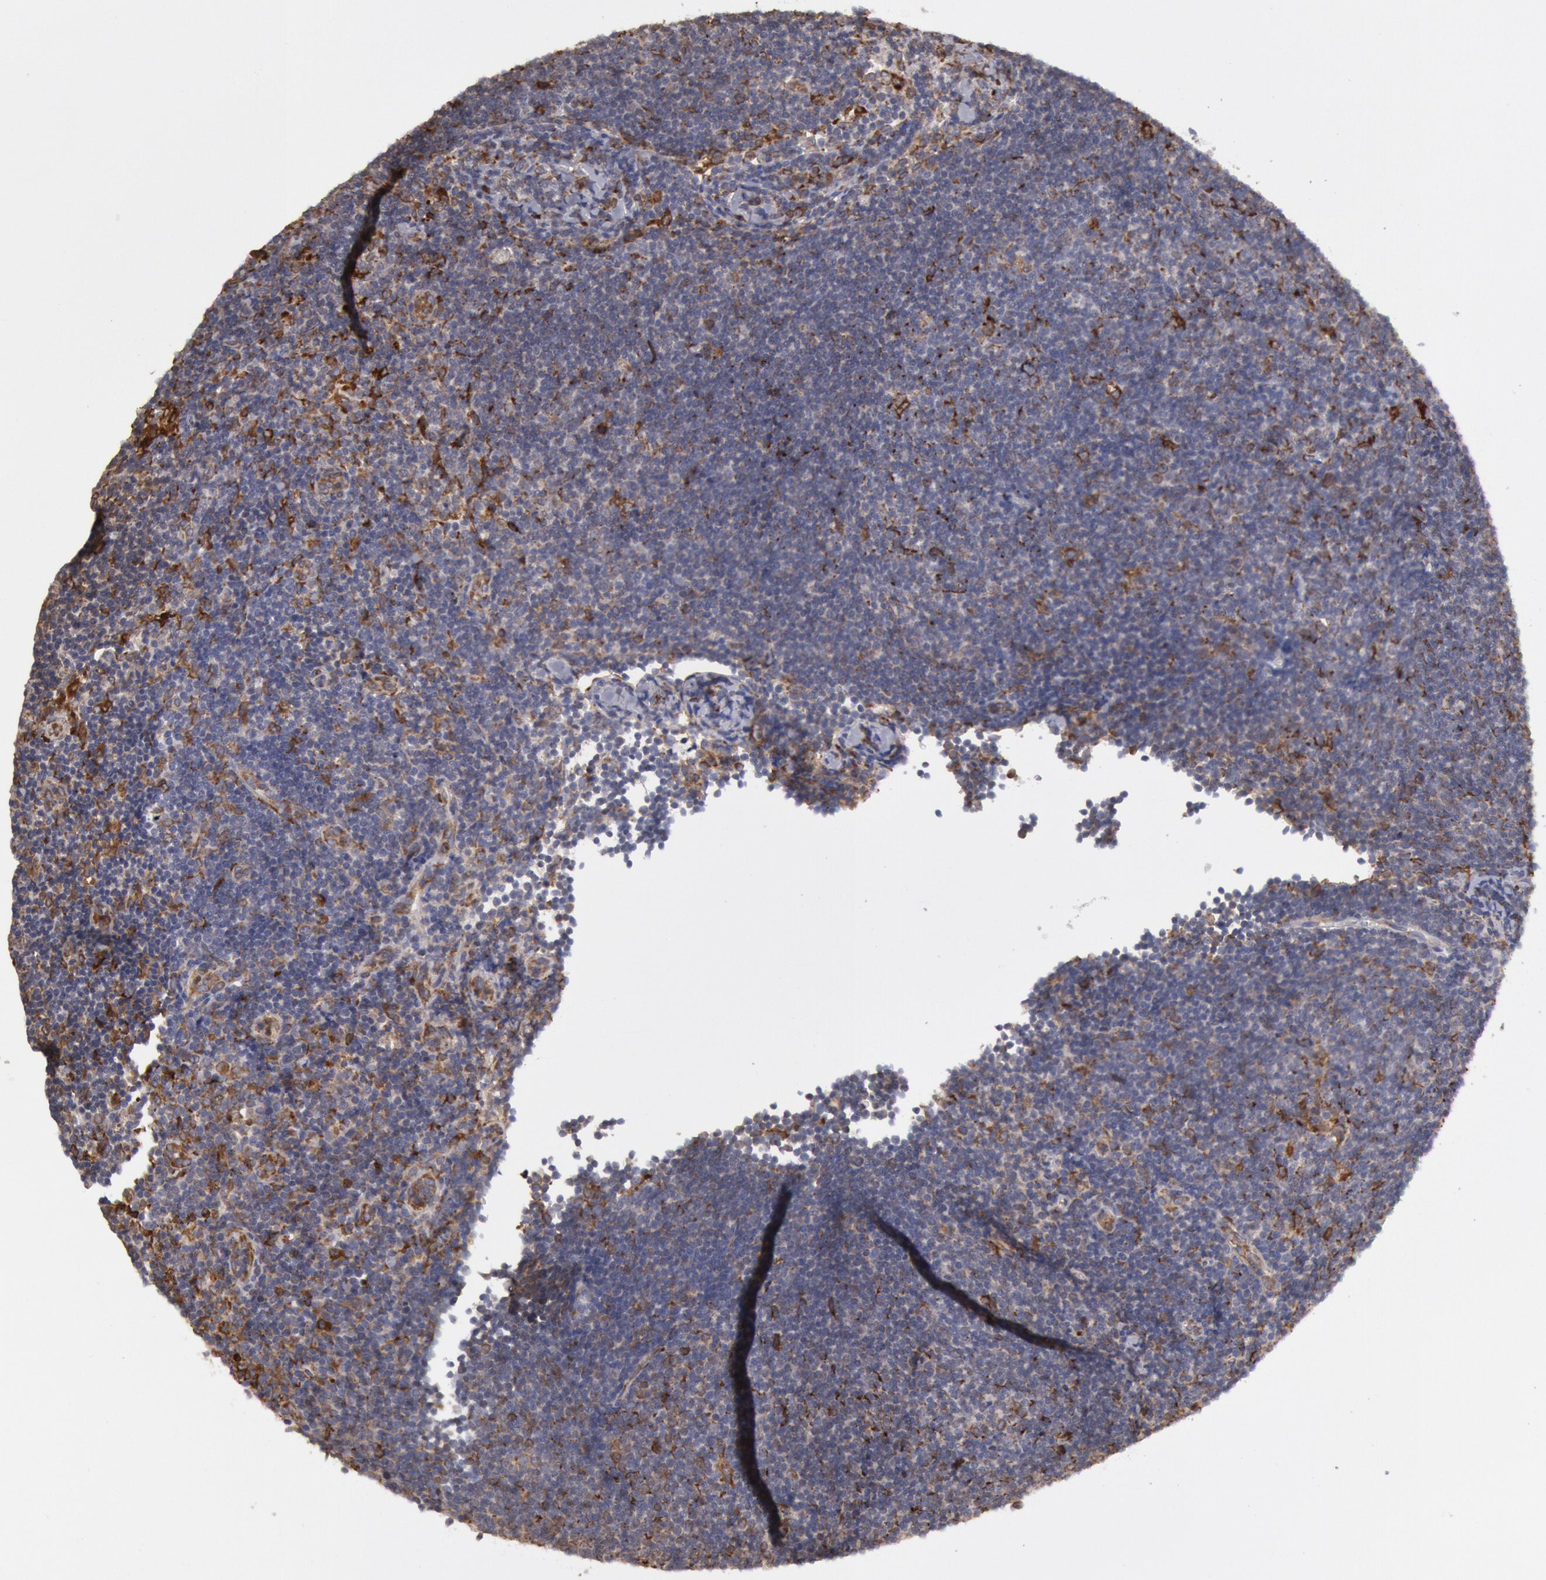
{"staining": {"intensity": "strong", "quantity": ">75%", "location": "cytoplasmic/membranous"}, "tissue": "lymphoma", "cell_type": "Tumor cells", "image_type": "cancer", "snomed": [{"axis": "morphology", "description": "Malignant lymphoma, non-Hodgkin's type, Low grade"}, {"axis": "topography", "description": "Lymph node"}], "caption": "Immunohistochemistry (DAB) staining of human malignant lymphoma, non-Hodgkin's type (low-grade) exhibits strong cytoplasmic/membranous protein expression in approximately >75% of tumor cells.", "gene": "ERP44", "patient": {"sex": "male", "age": 49}}